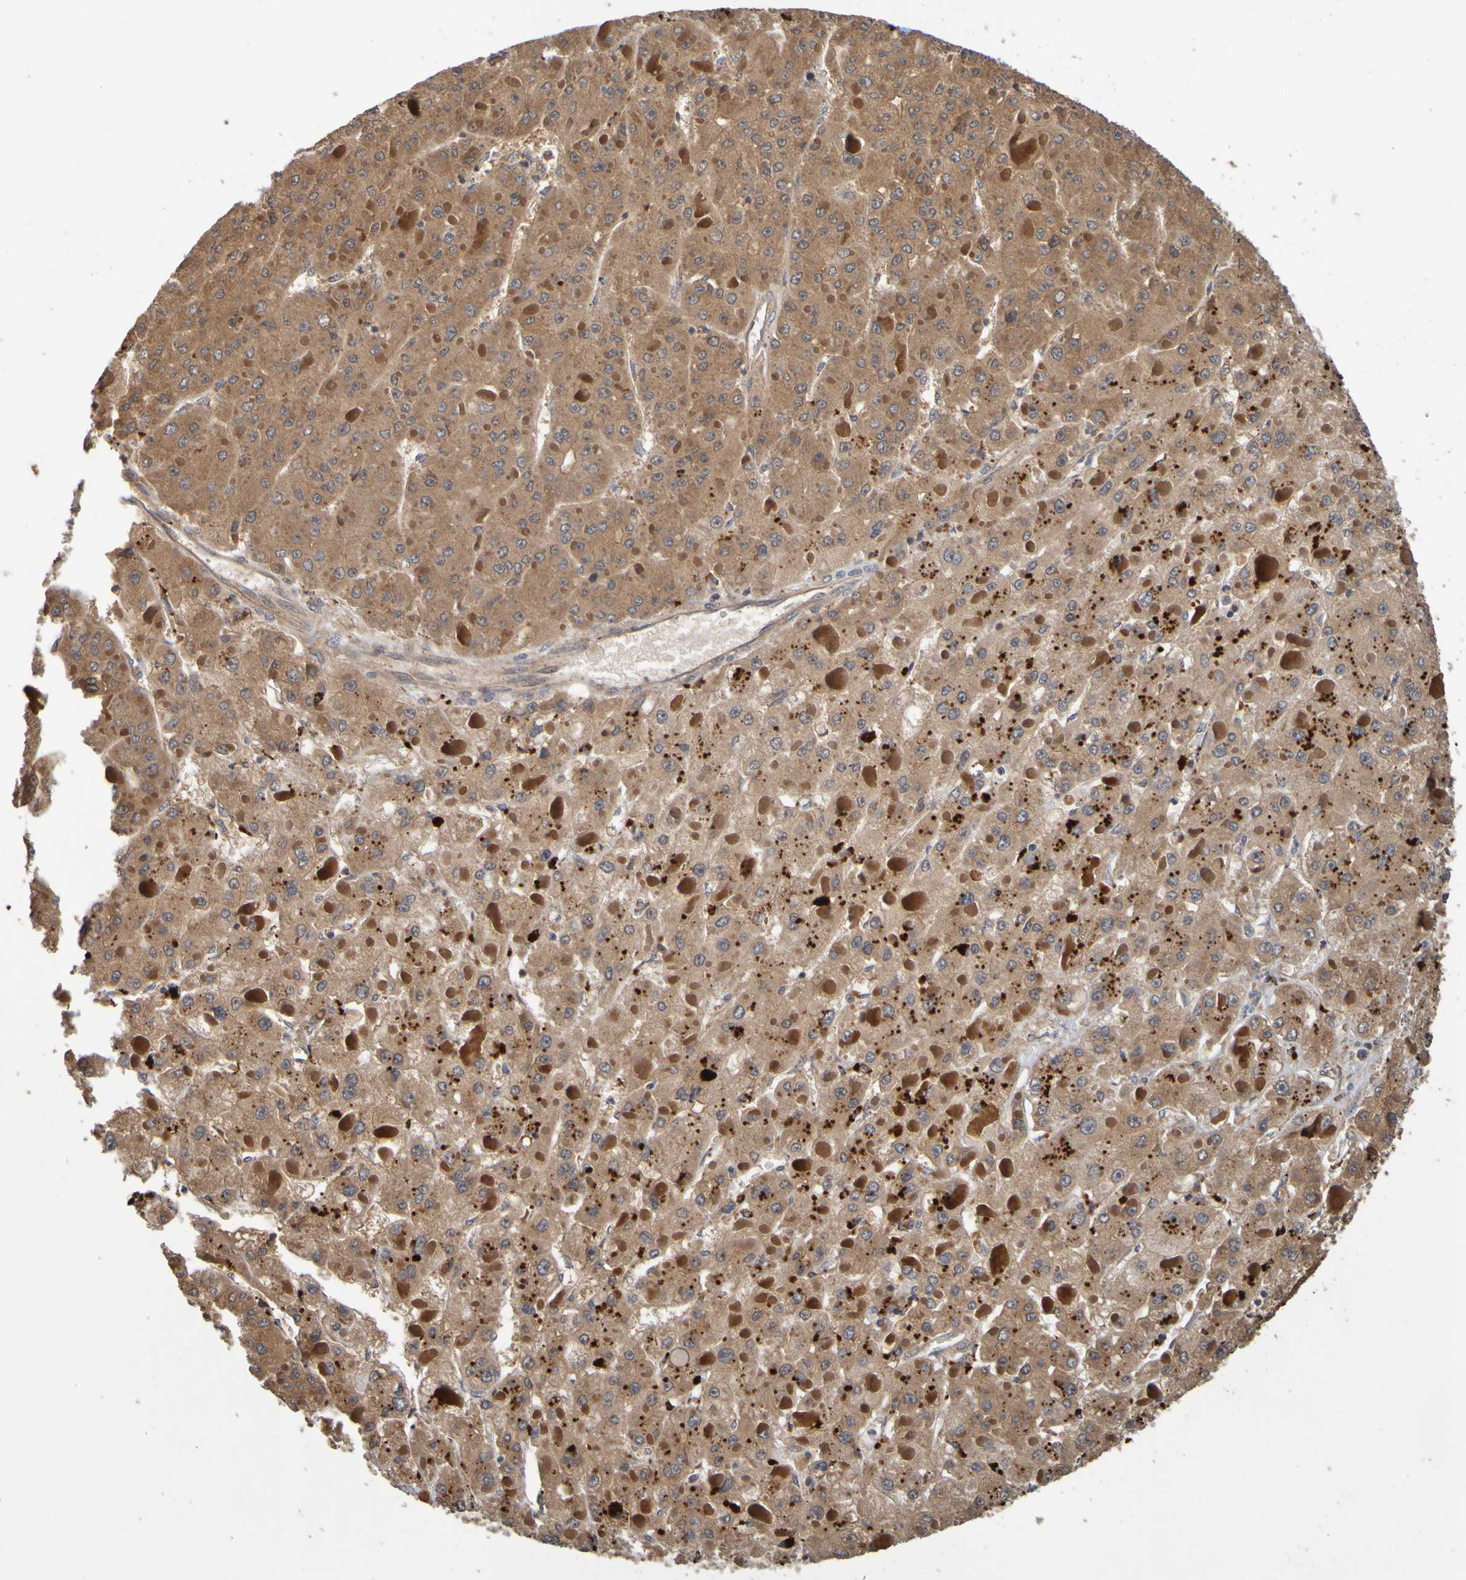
{"staining": {"intensity": "moderate", "quantity": ">75%", "location": "cytoplasmic/membranous"}, "tissue": "liver cancer", "cell_type": "Tumor cells", "image_type": "cancer", "snomed": [{"axis": "morphology", "description": "Carcinoma, Hepatocellular, NOS"}, {"axis": "topography", "description": "Liver"}], "caption": "Tumor cells exhibit moderate cytoplasmic/membranous staining in approximately >75% of cells in liver hepatocellular carcinoma. (IHC, brightfield microscopy, high magnification).", "gene": "OCRL", "patient": {"sex": "female", "age": 73}}